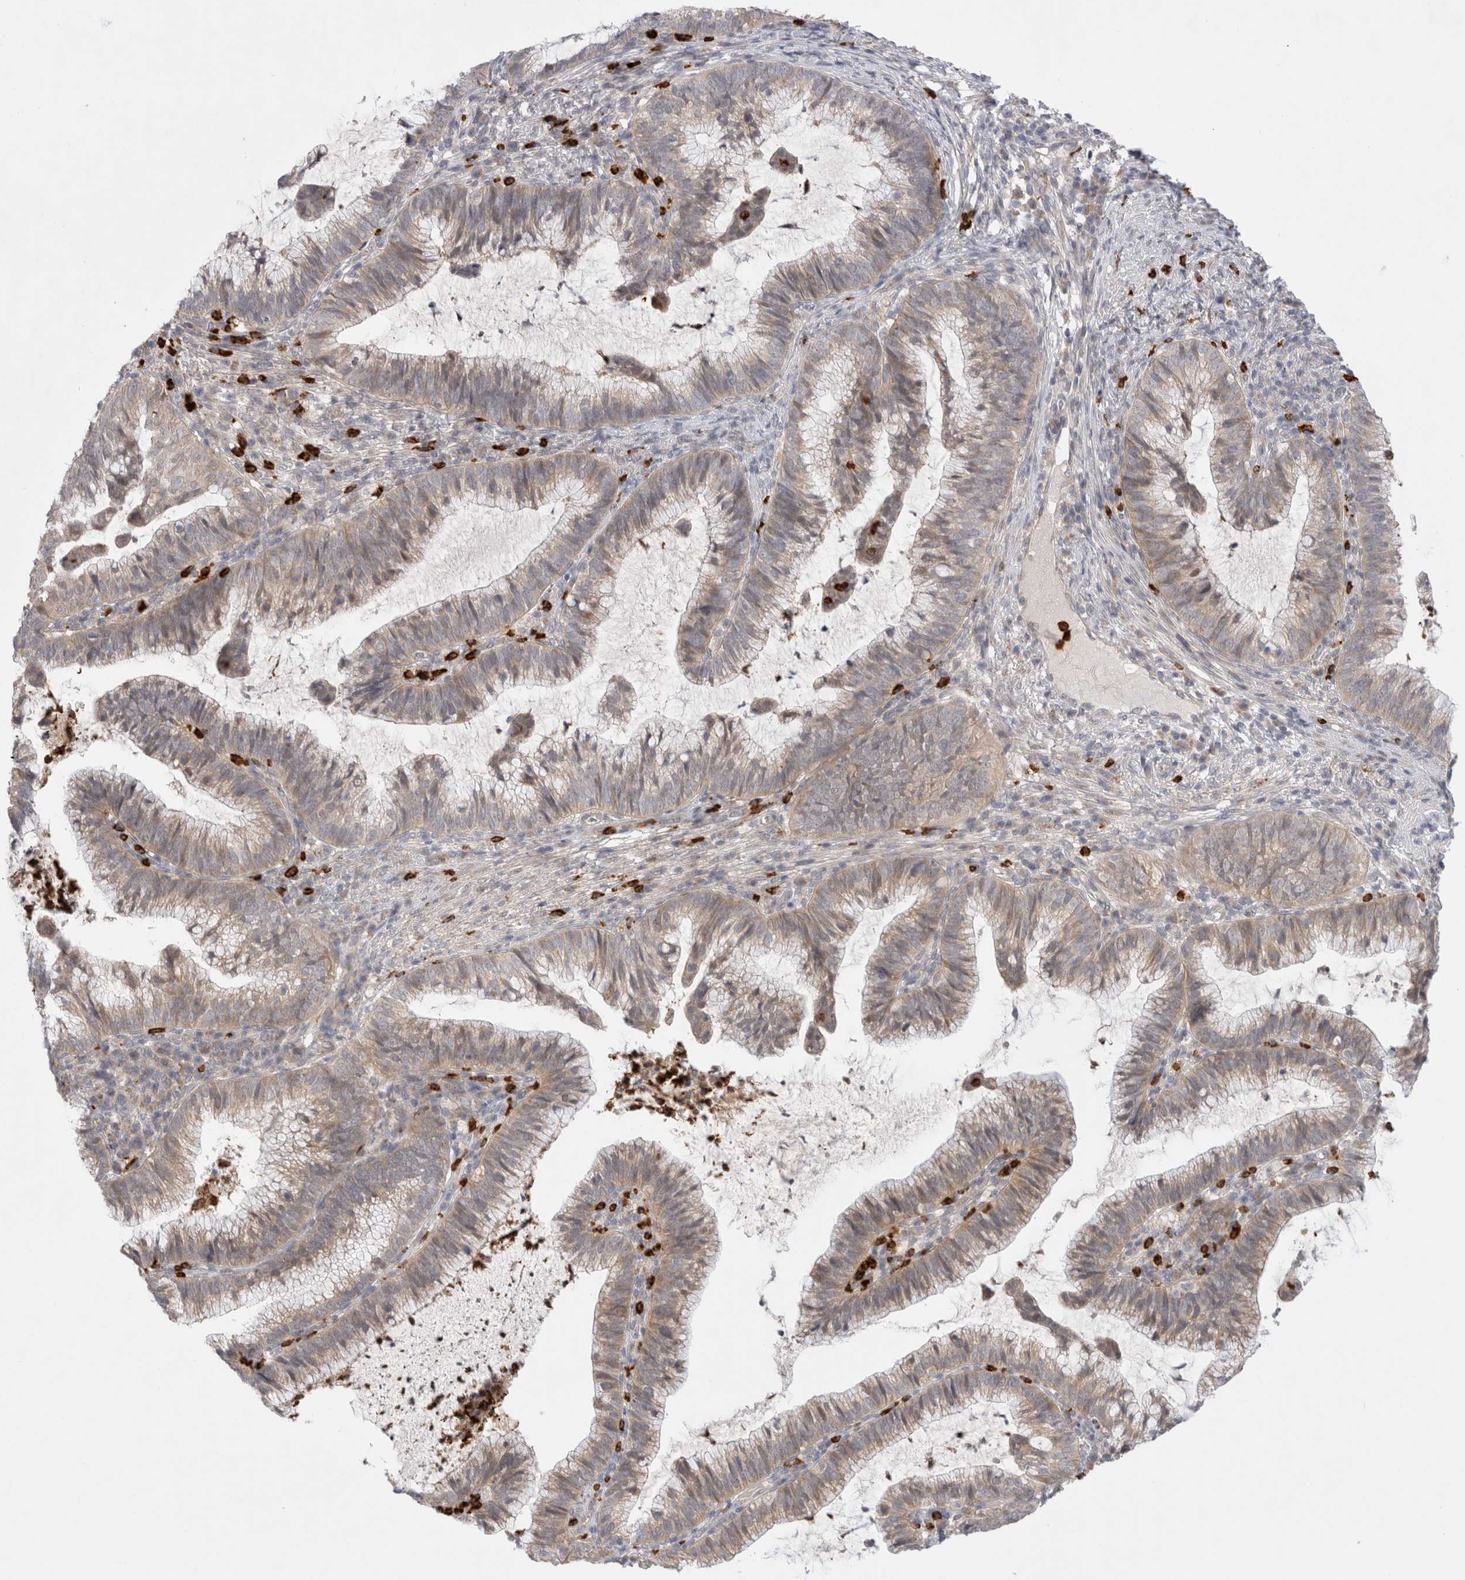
{"staining": {"intensity": "moderate", "quantity": "25%-75%", "location": "cytoplasmic/membranous"}, "tissue": "cervical cancer", "cell_type": "Tumor cells", "image_type": "cancer", "snomed": [{"axis": "morphology", "description": "Adenocarcinoma, NOS"}, {"axis": "topography", "description": "Cervix"}], "caption": "A medium amount of moderate cytoplasmic/membranous positivity is identified in about 25%-75% of tumor cells in cervical cancer tissue.", "gene": "GSDMB", "patient": {"sex": "female", "age": 36}}